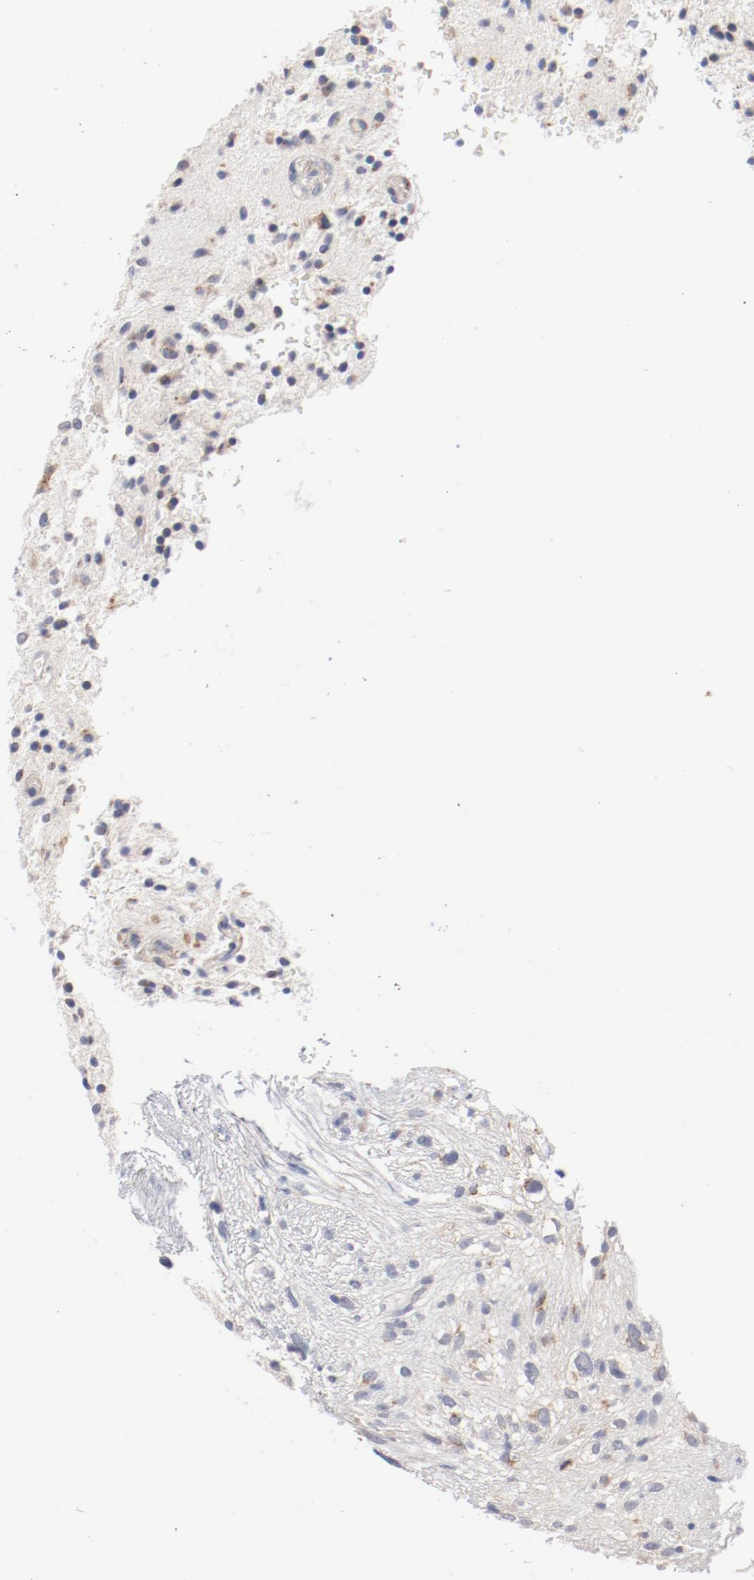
{"staining": {"intensity": "weak", "quantity": "<25%", "location": "cytoplasmic/membranous"}, "tissue": "glioma", "cell_type": "Tumor cells", "image_type": "cancer", "snomed": [{"axis": "morphology", "description": "Glioma, malignant, NOS"}, {"axis": "topography", "description": "Cerebellum"}], "caption": "Tumor cells are negative for brown protein staining in glioma (malignant).", "gene": "AK7", "patient": {"sex": "female", "age": 10}}